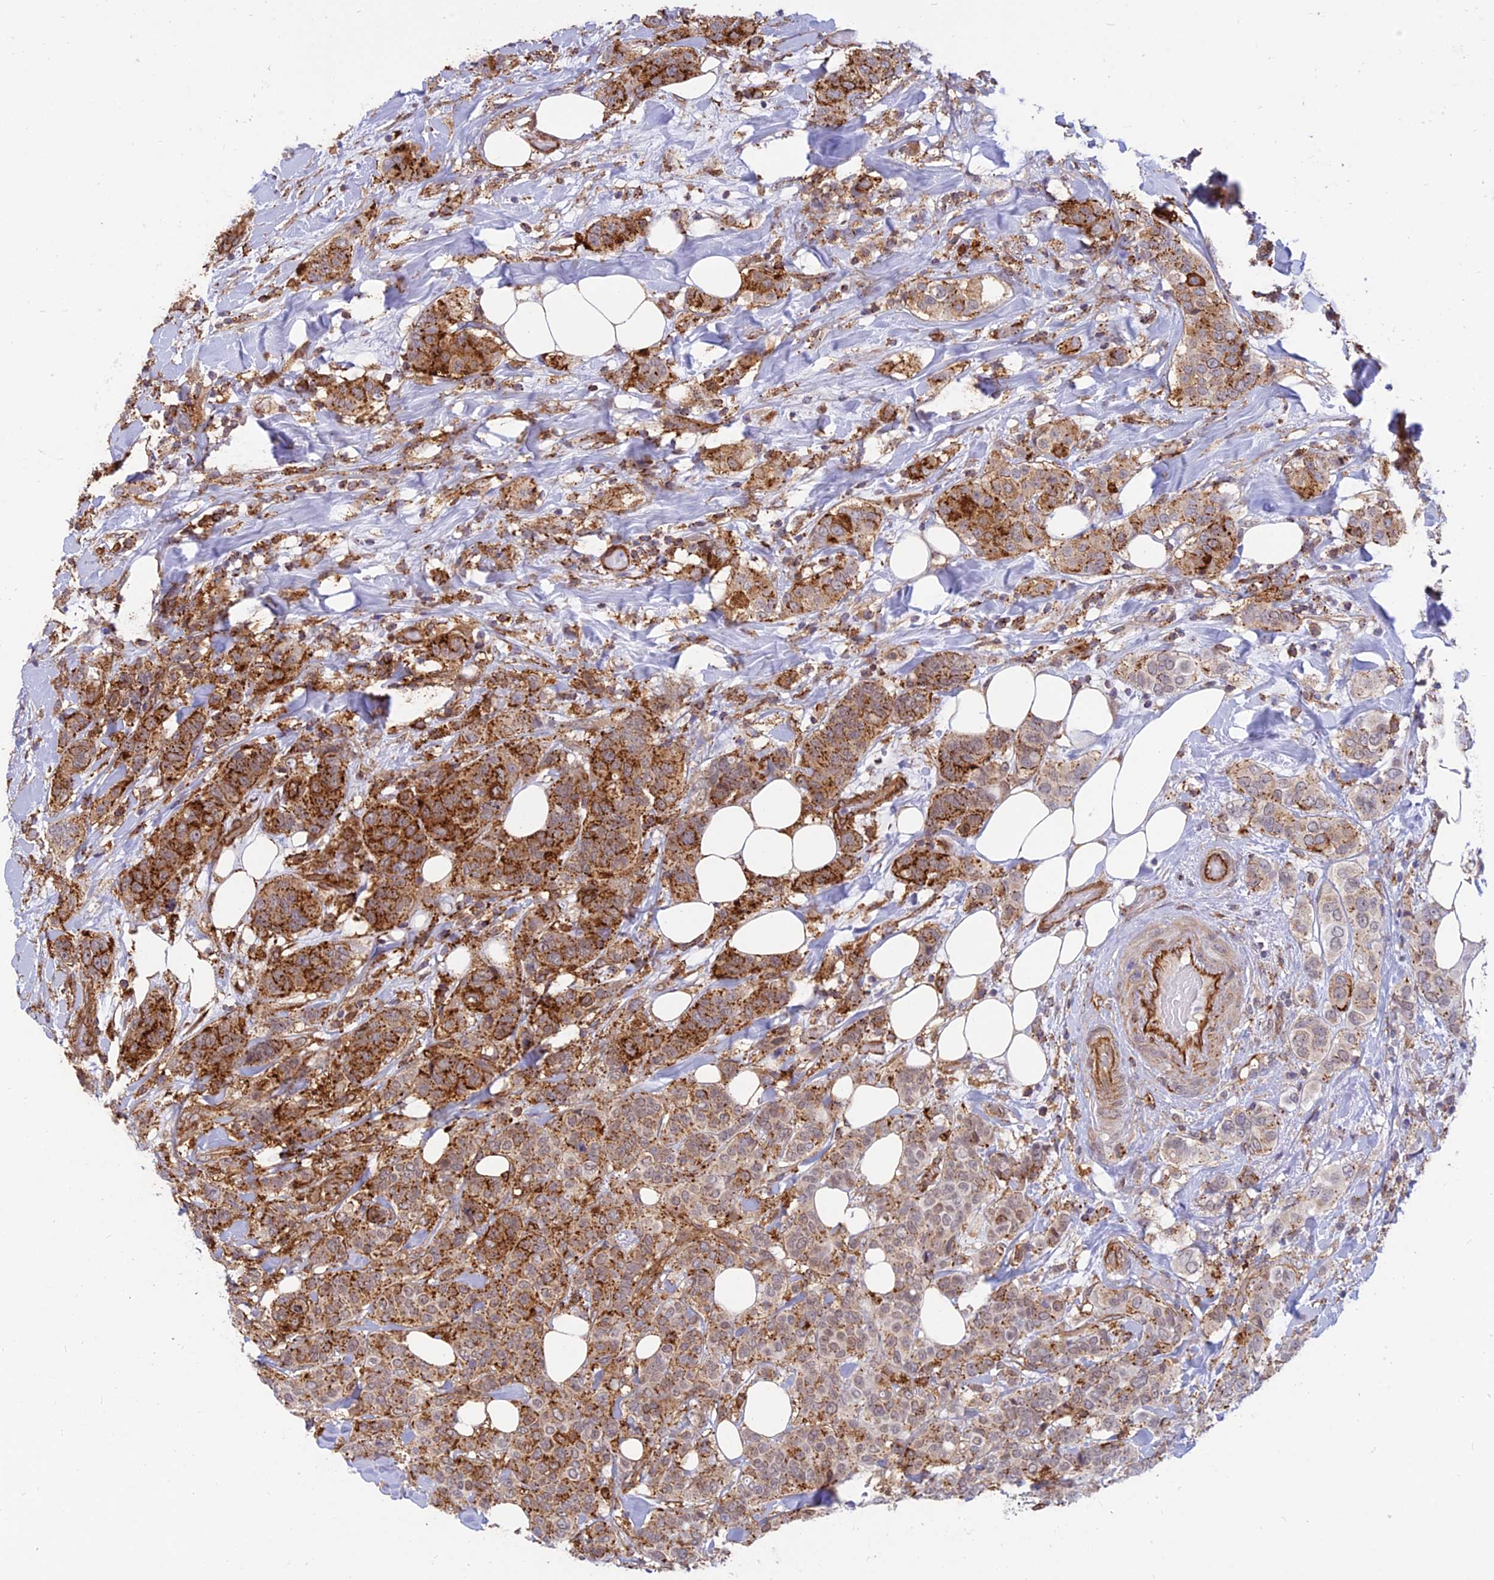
{"staining": {"intensity": "strong", "quantity": ">75%", "location": "cytoplasmic/membranous"}, "tissue": "breast cancer", "cell_type": "Tumor cells", "image_type": "cancer", "snomed": [{"axis": "morphology", "description": "Lobular carcinoma"}, {"axis": "topography", "description": "Breast"}], "caption": "High-magnification brightfield microscopy of lobular carcinoma (breast) stained with DAB (brown) and counterstained with hematoxylin (blue). tumor cells exhibit strong cytoplasmic/membranous expression is seen in about>75% of cells.", "gene": "SAPCD2", "patient": {"sex": "female", "age": 51}}